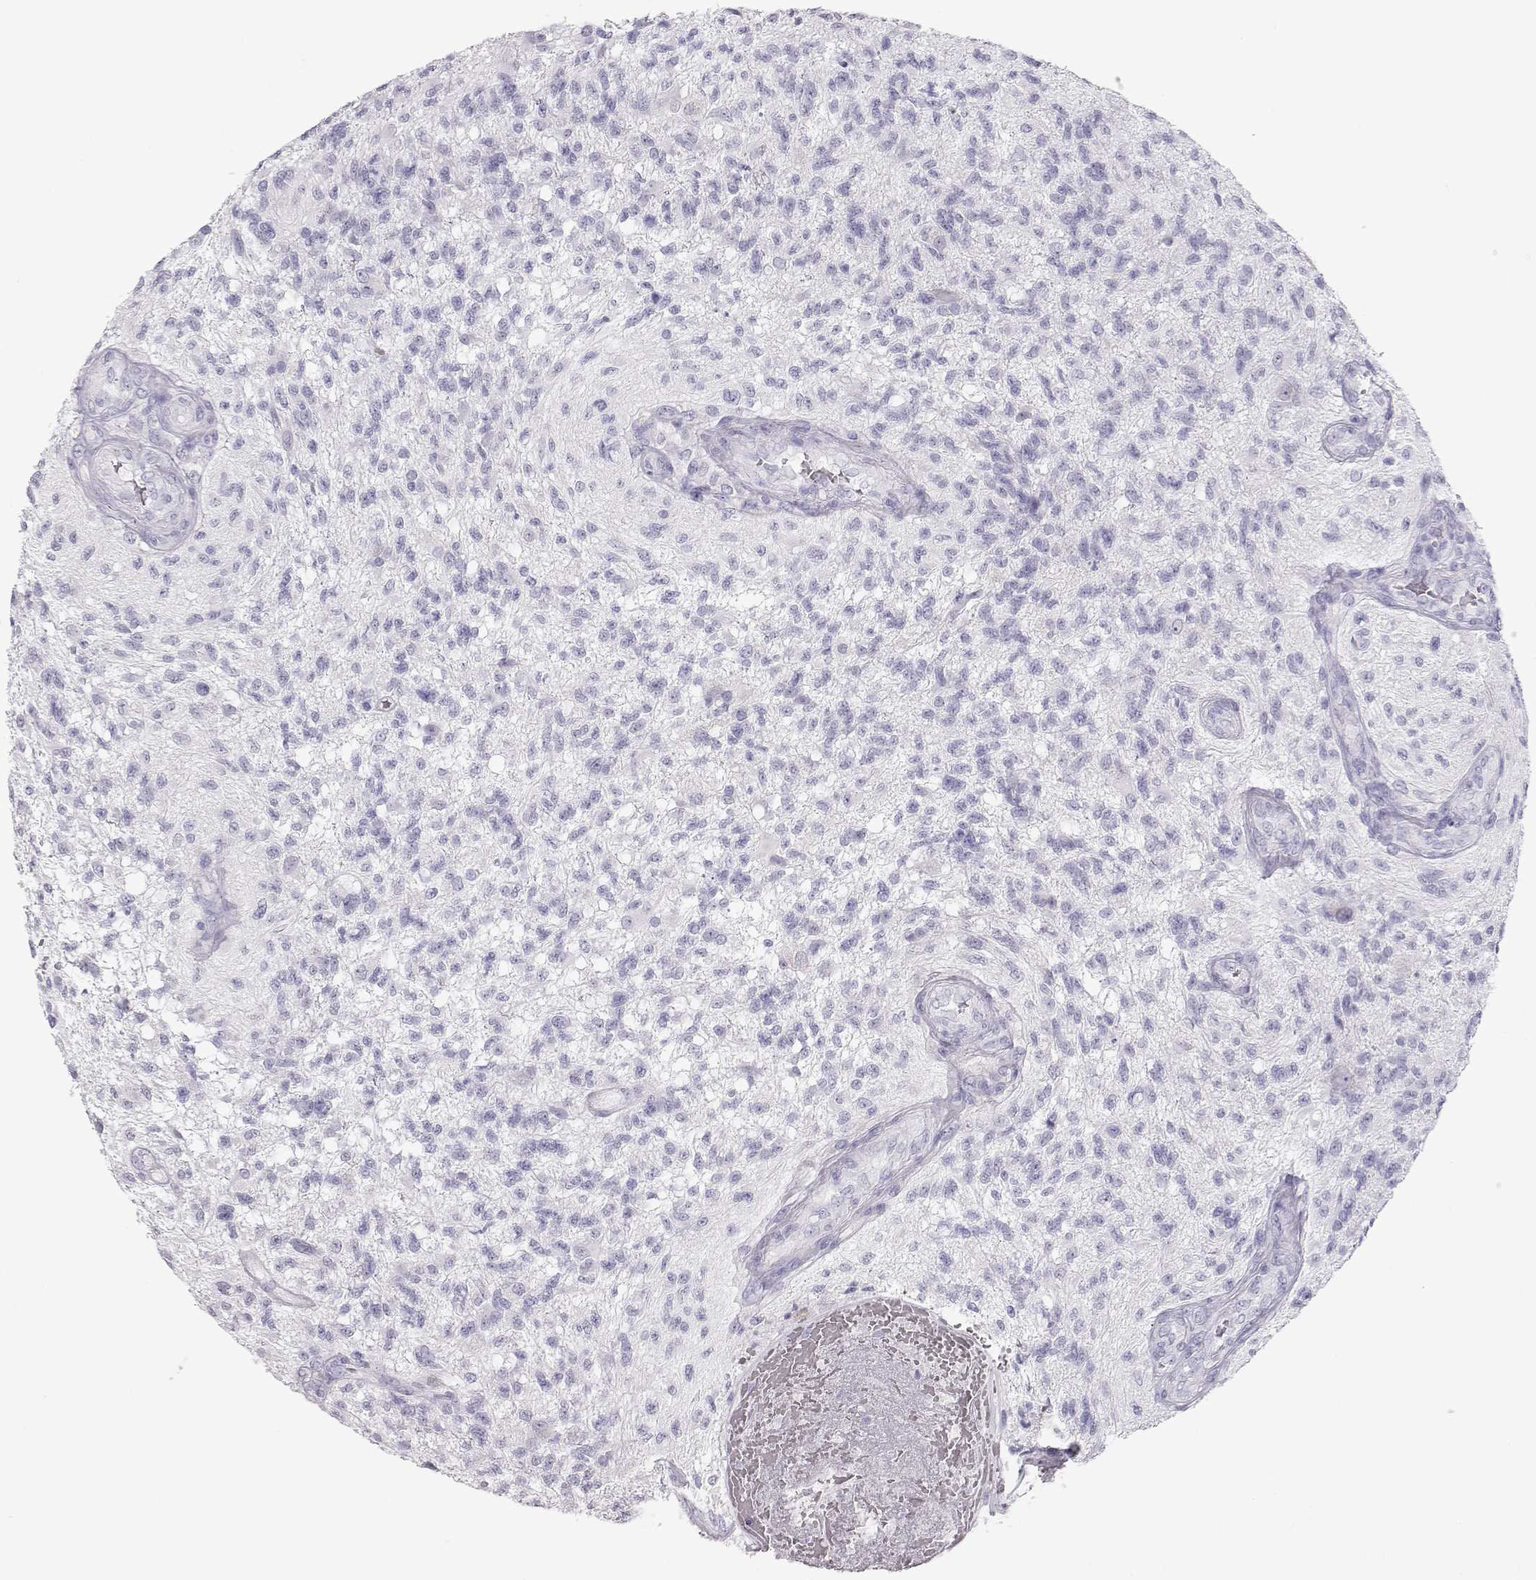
{"staining": {"intensity": "negative", "quantity": "none", "location": "none"}, "tissue": "glioma", "cell_type": "Tumor cells", "image_type": "cancer", "snomed": [{"axis": "morphology", "description": "Glioma, malignant, High grade"}, {"axis": "topography", "description": "Brain"}], "caption": "DAB immunohistochemical staining of glioma shows no significant positivity in tumor cells.", "gene": "TKTL1", "patient": {"sex": "male", "age": 56}}